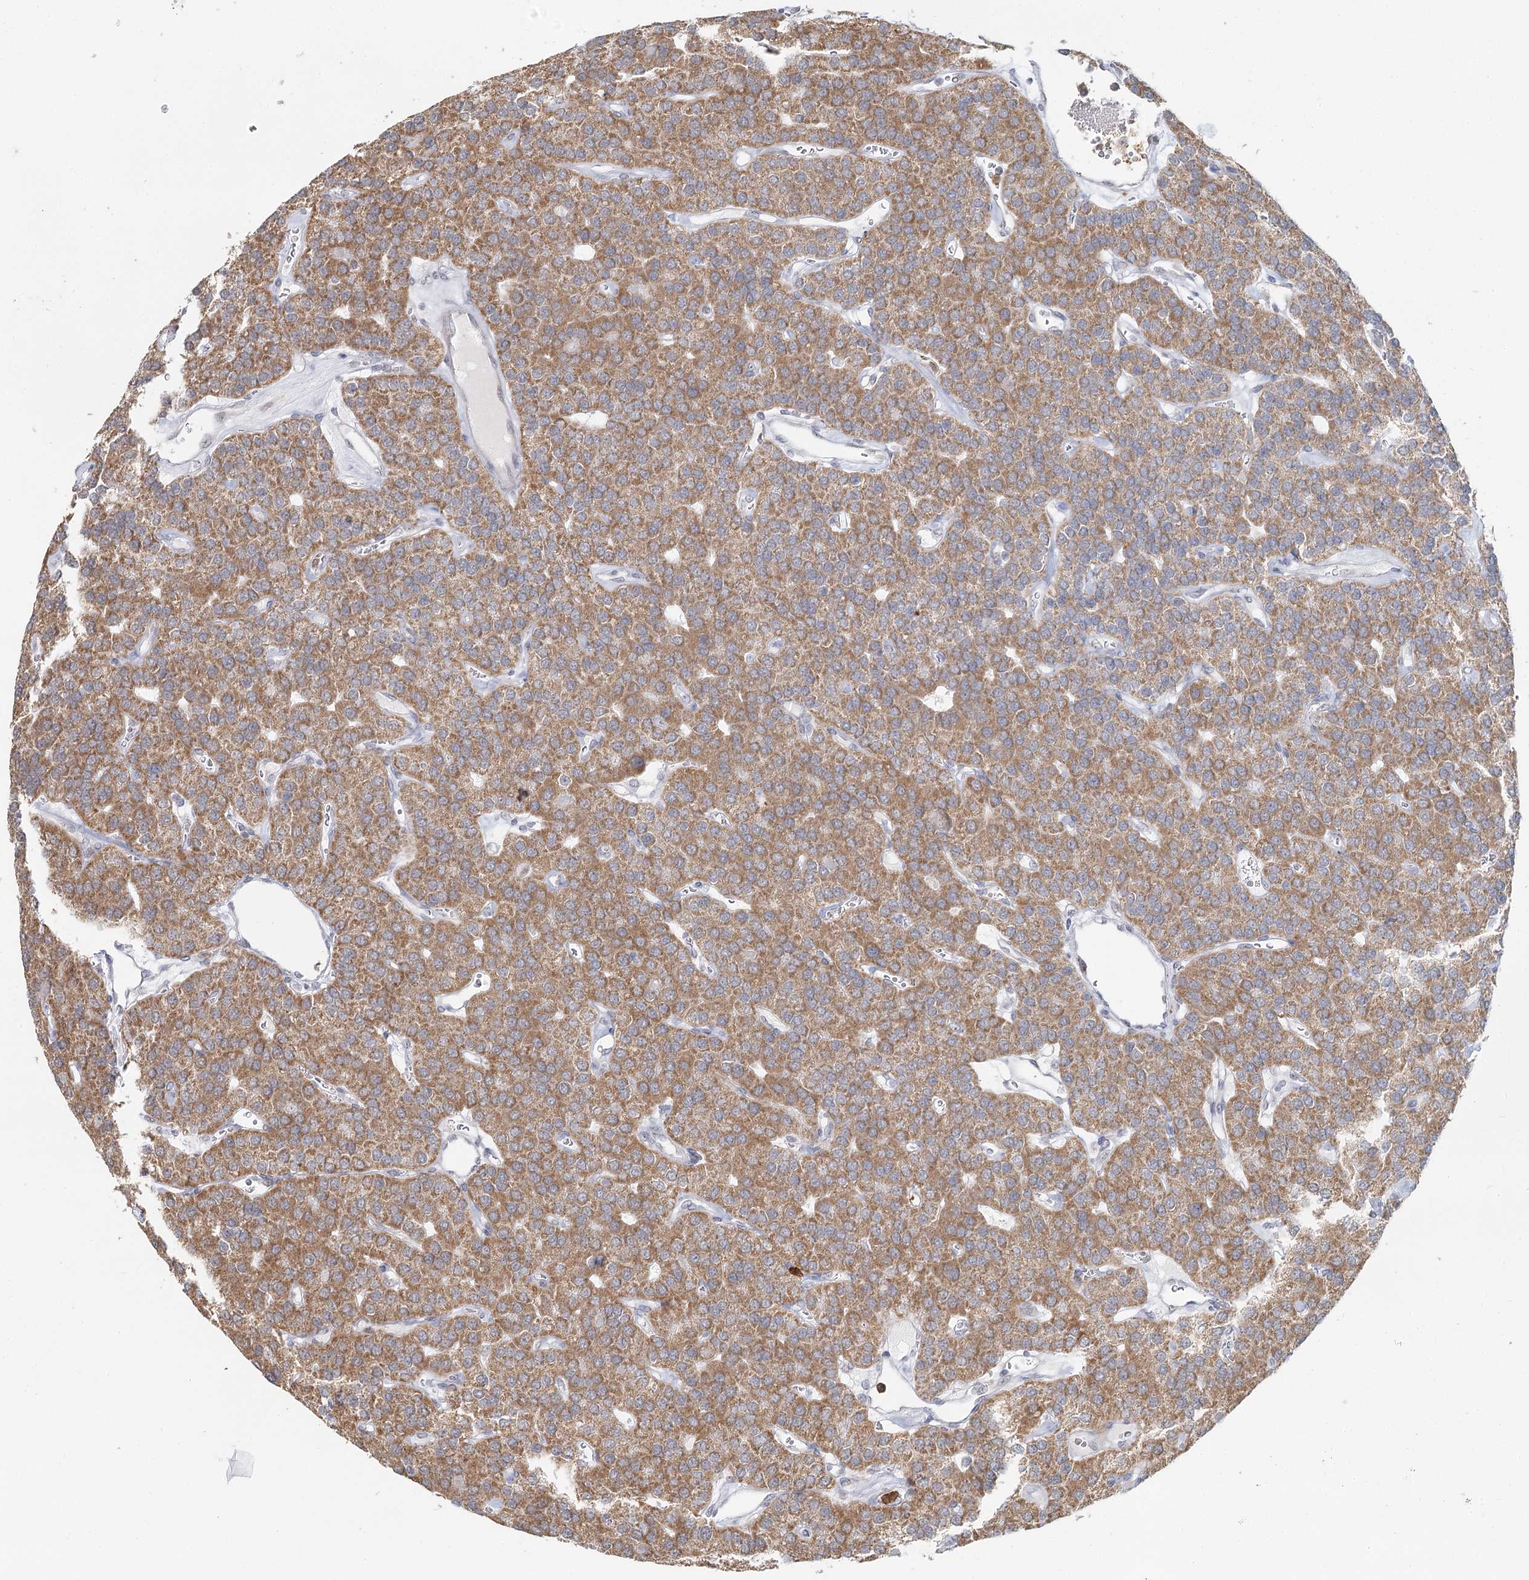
{"staining": {"intensity": "moderate", "quantity": ">75%", "location": "cytoplasmic/membranous"}, "tissue": "parathyroid gland", "cell_type": "Glandular cells", "image_type": "normal", "snomed": [{"axis": "morphology", "description": "Normal tissue, NOS"}, {"axis": "morphology", "description": "Adenoma, NOS"}, {"axis": "topography", "description": "Parathyroid gland"}], "caption": "Immunohistochemistry (IHC) micrograph of benign parathyroid gland stained for a protein (brown), which demonstrates medium levels of moderate cytoplasmic/membranous expression in about >75% of glandular cells.", "gene": "ATAD1", "patient": {"sex": "female", "age": 86}}